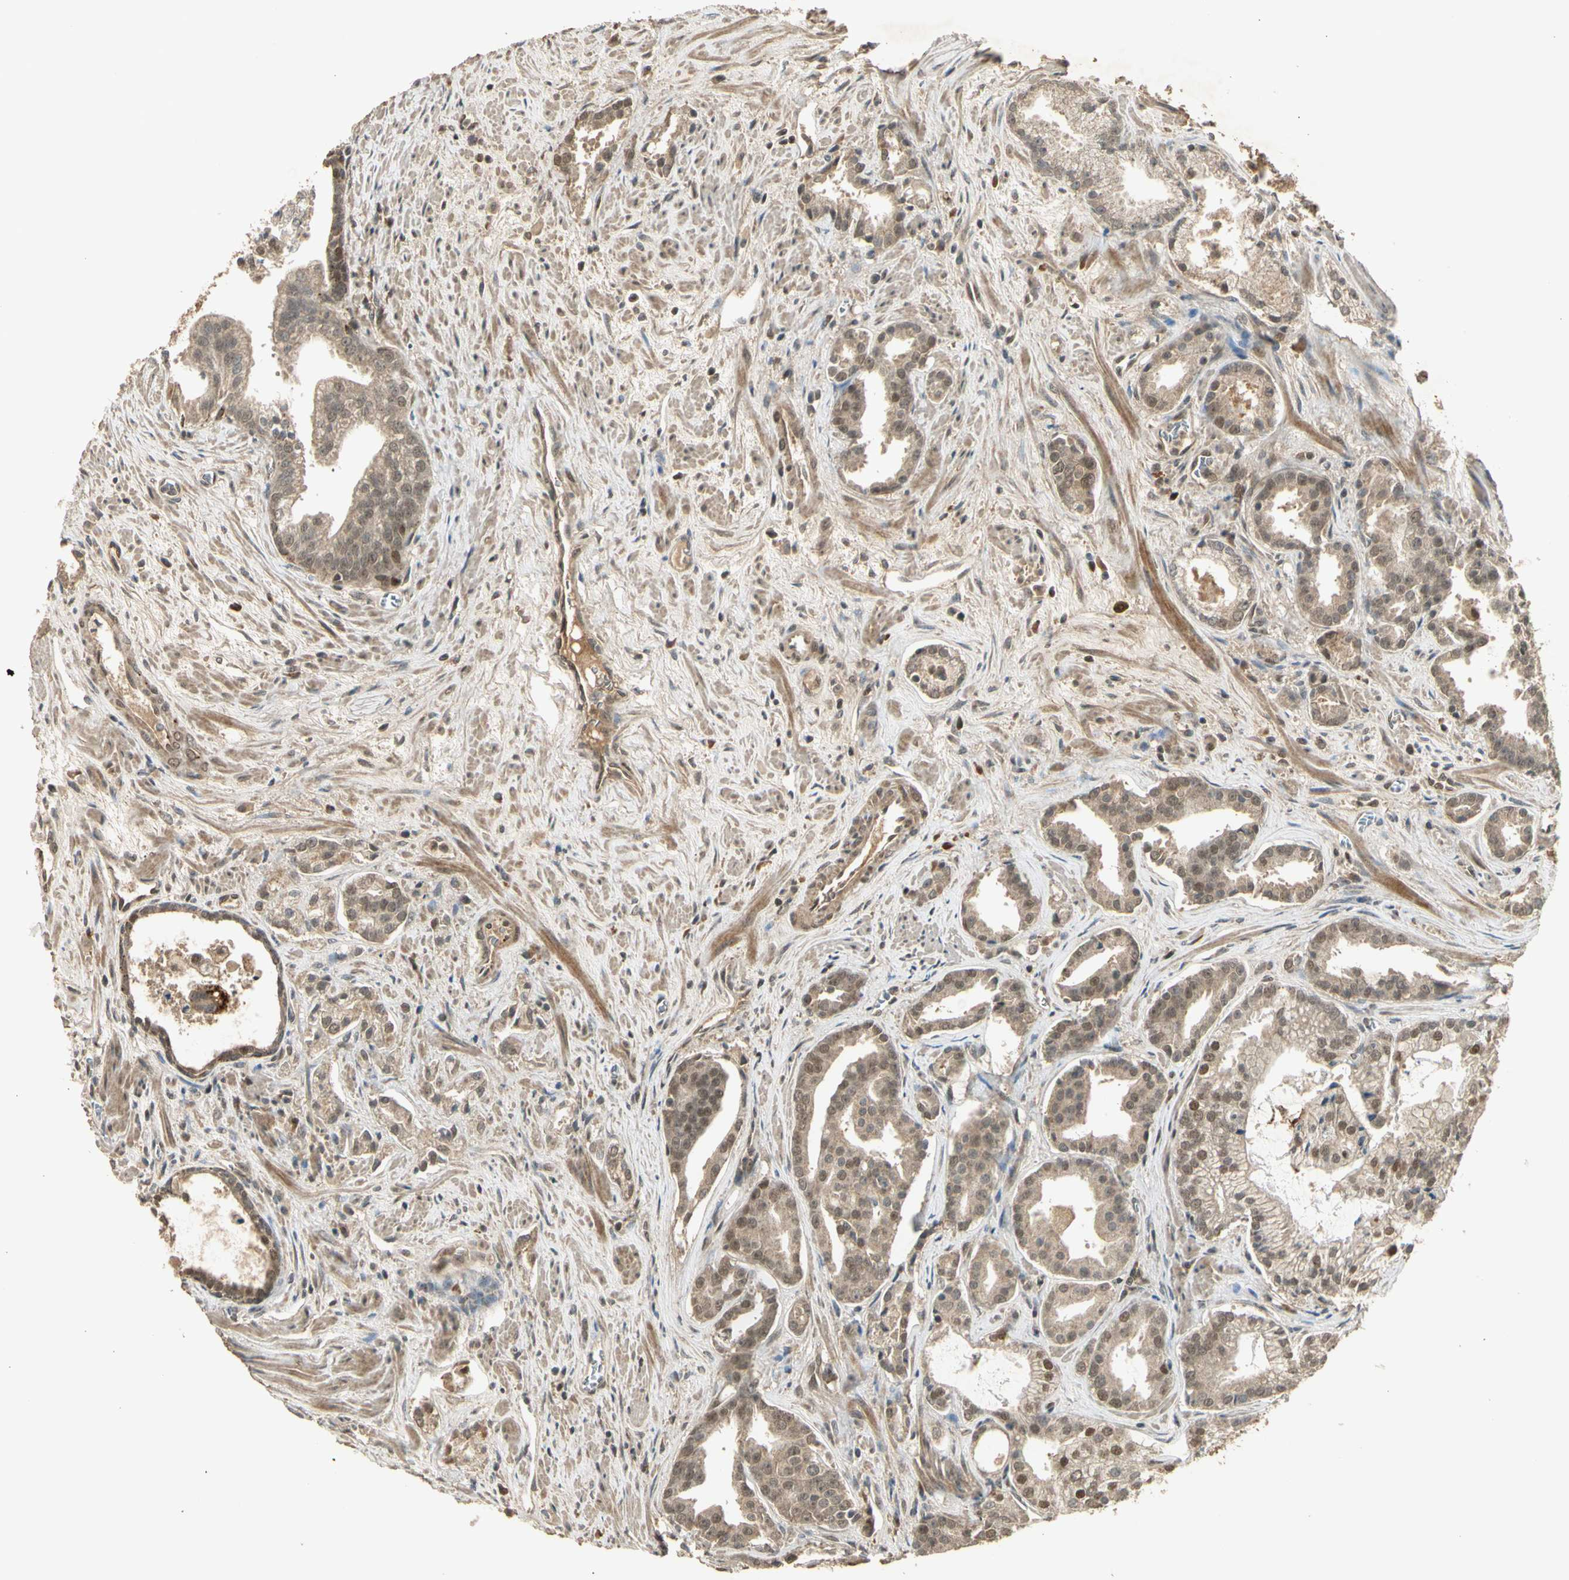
{"staining": {"intensity": "moderate", "quantity": ">75%", "location": "cytoplasmic/membranous,nuclear"}, "tissue": "prostate cancer", "cell_type": "Tumor cells", "image_type": "cancer", "snomed": [{"axis": "morphology", "description": "Adenocarcinoma, High grade"}, {"axis": "topography", "description": "Prostate"}], "caption": "This micrograph exhibits high-grade adenocarcinoma (prostate) stained with IHC to label a protein in brown. The cytoplasmic/membranous and nuclear of tumor cells show moderate positivity for the protein. Nuclei are counter-stained blue.", "gene": "GMEB2", "patient": {"sex": "male", "age": 67}}